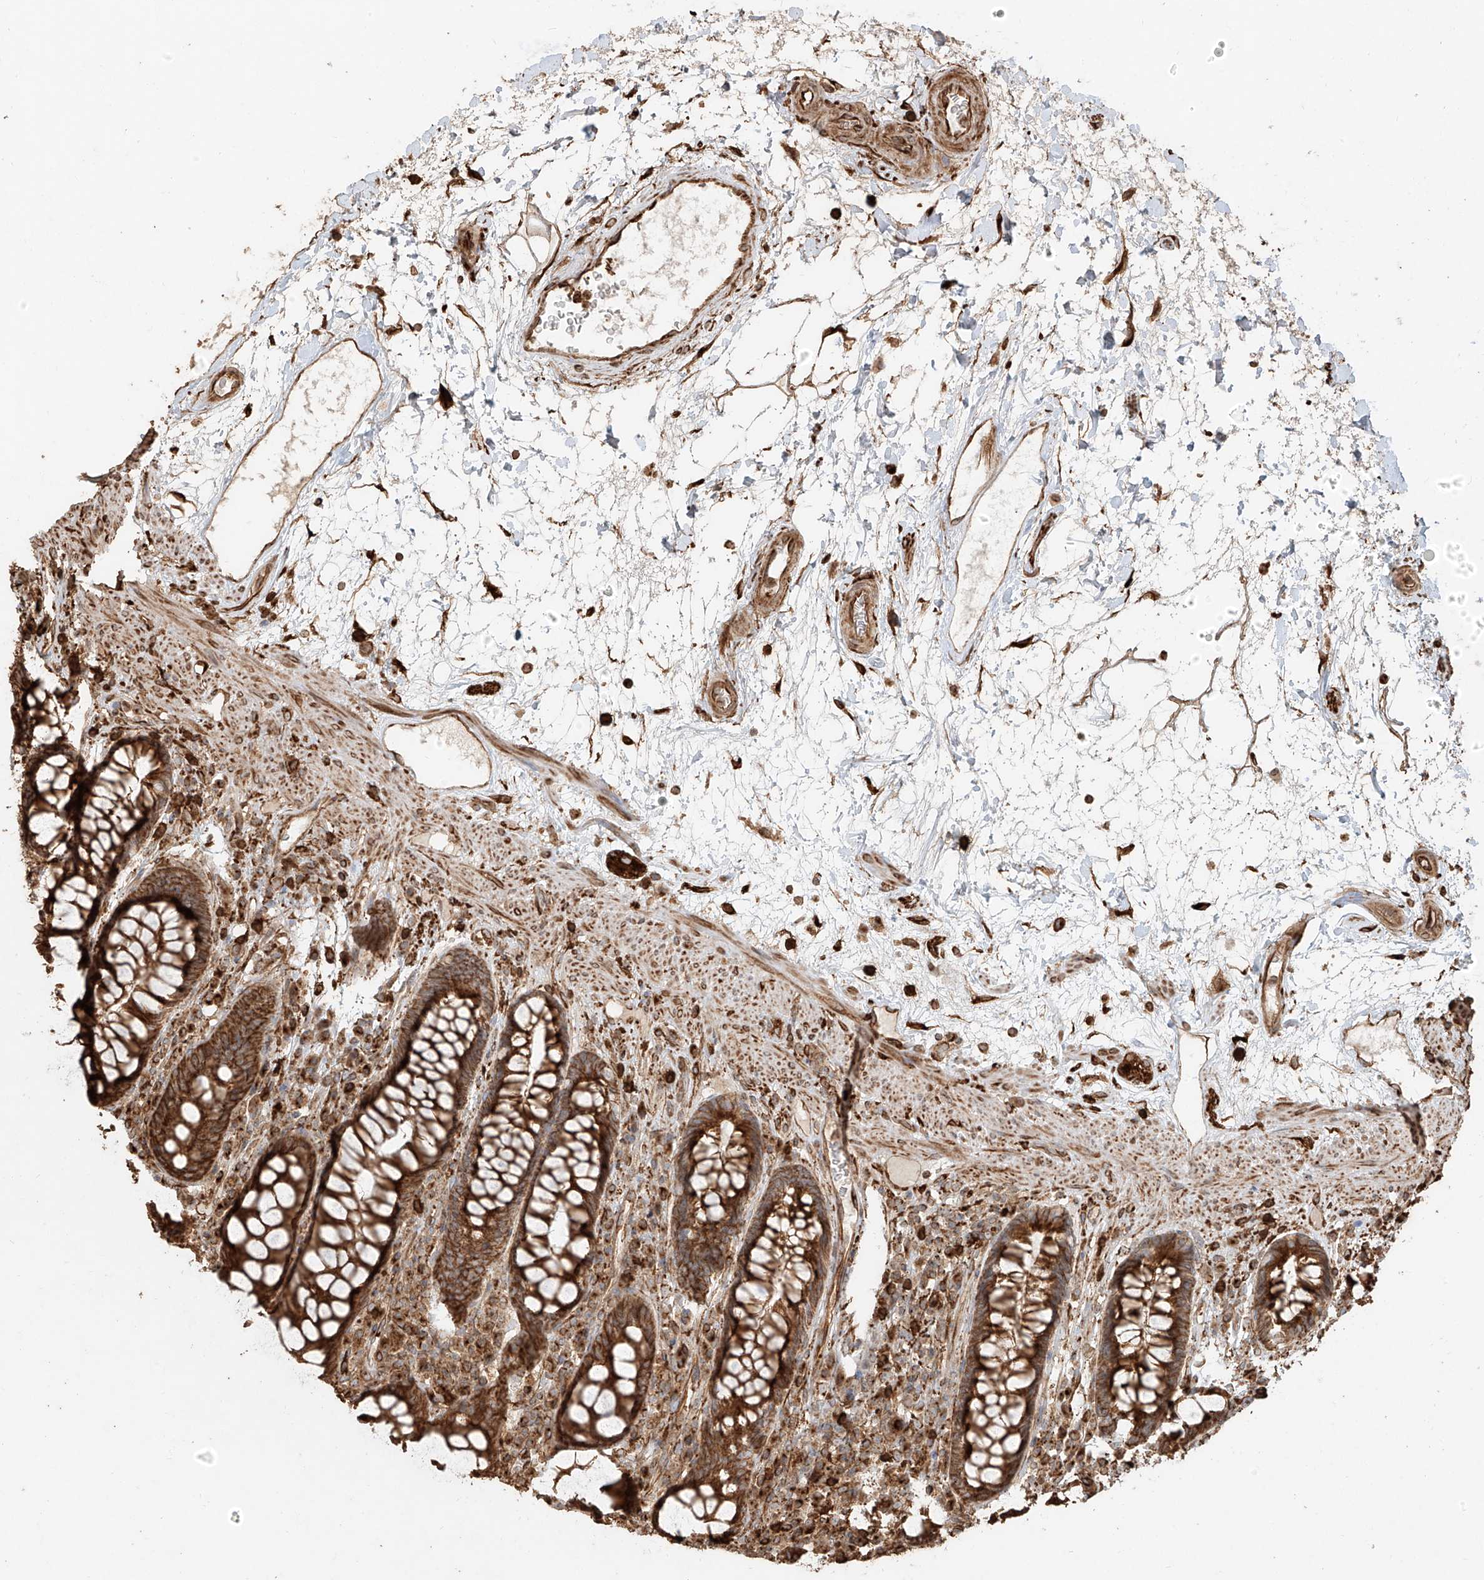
{"staining": {"intensity": "strong", "quantity": ">75%", "location": "cytoplasmic/membranous"}, "tissue": "rectum", "cell_type": "Glandular cells", "image_type": "normal", "snomed": [{"axis": "morphology", "description": "Normal tissue, NOS"}, {"axis": "topography", "description": "Rectum"}], "caption": "Strong cytoplasmic/membranous protein positivity is appreciated in about >75% of glandular cells in rectum.", "gene": "EFNB1", "patient": {"sex": "male", "age": 64}}